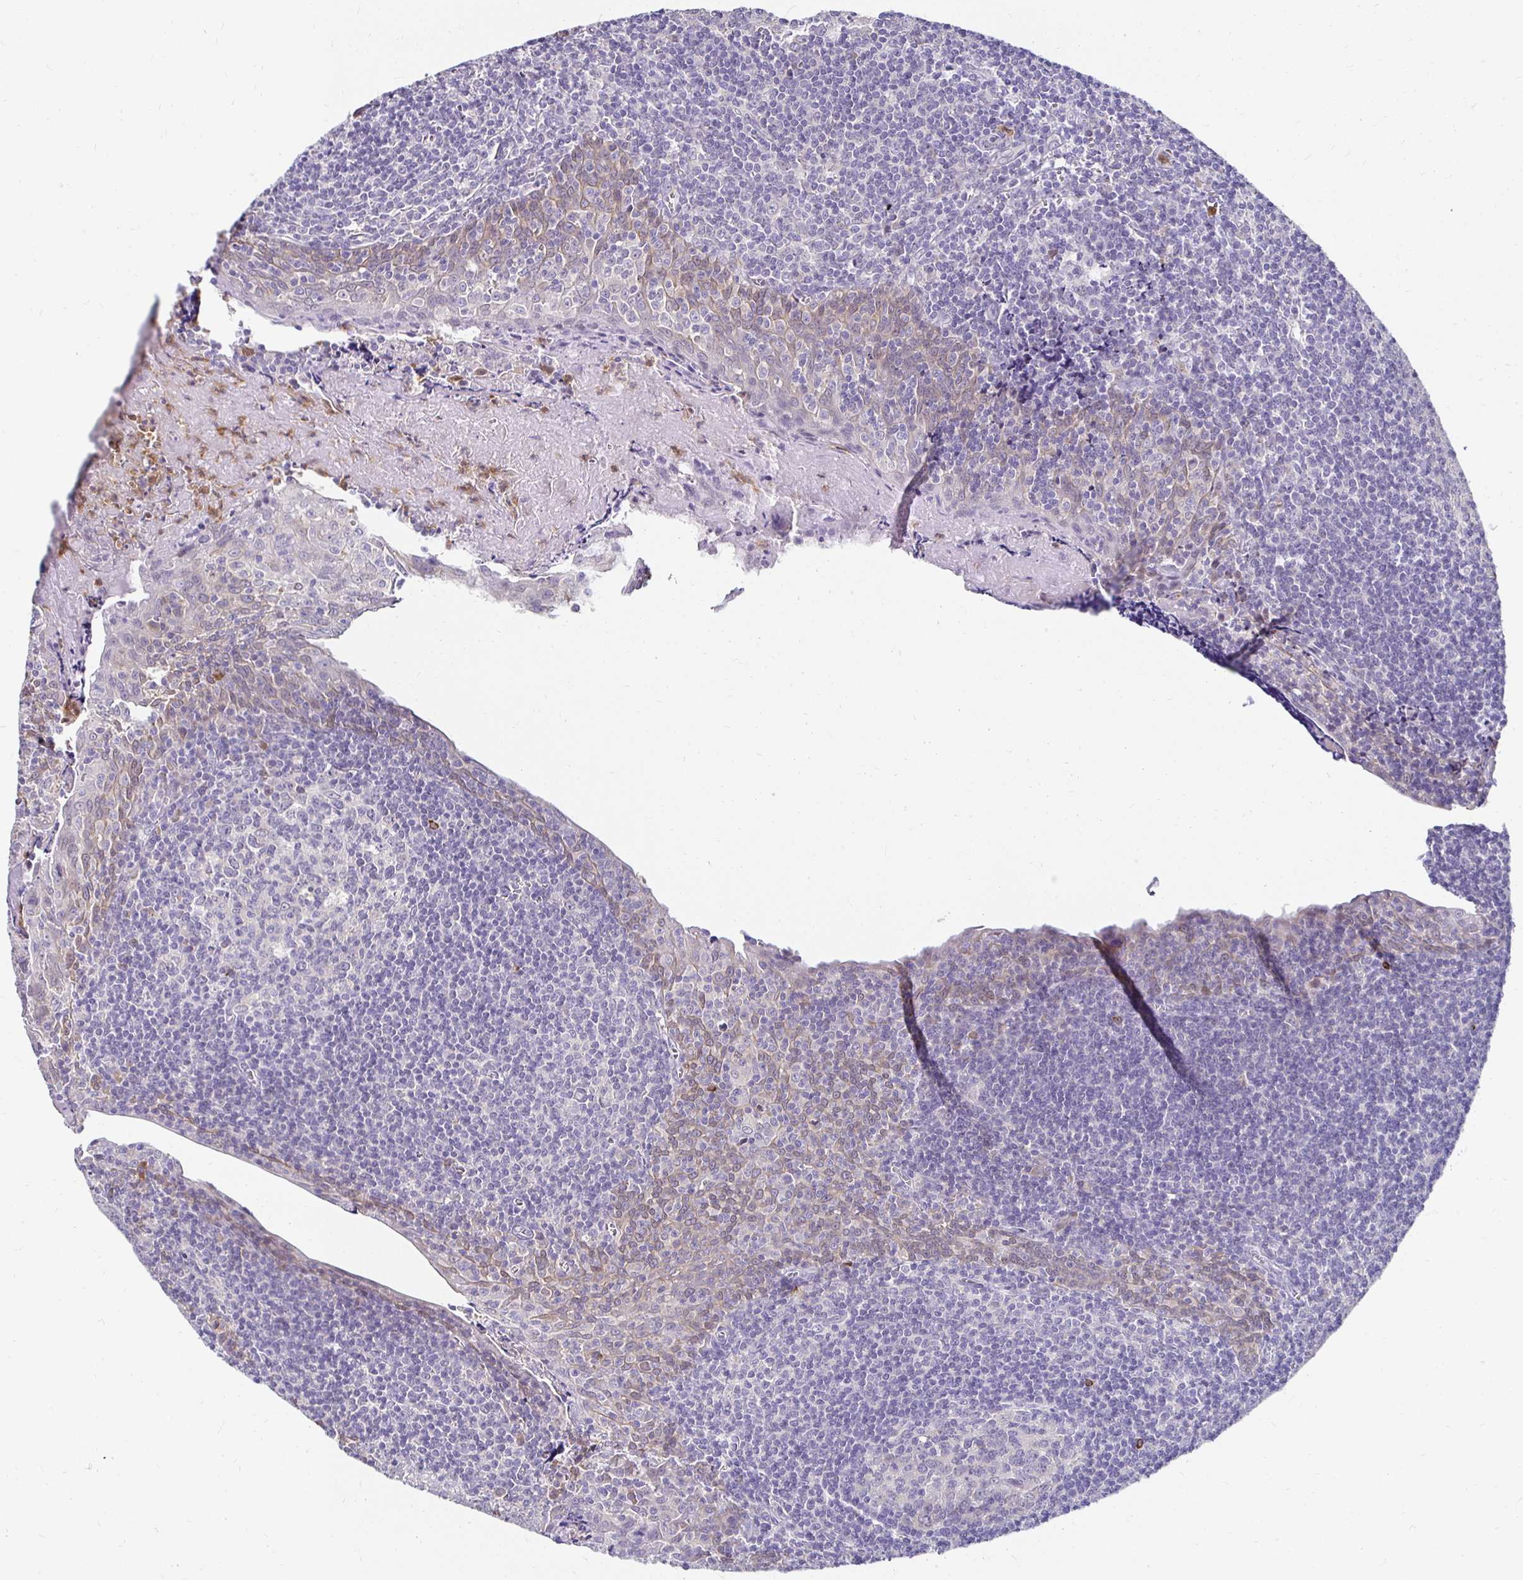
{"staining": {"intensity": "negative", "quantity": "none", "location": "none"}, "tissue": "tonsil", "cell_type": "Germinal center cells", "image_type": "normal", "snomed": [{"axis": "morphology", "description": "Normal tissue, NOS"}, {"axis": "morphology", "description": "Inflammation, NOS"}, {"axis": "topography", "description": "Tonsil"}], "caption": "IHC of unremarkable human tonsil shows no staining in germinal center cells.", "gene": "PADI2", "patient": {"sex": "female", "age": 31}}